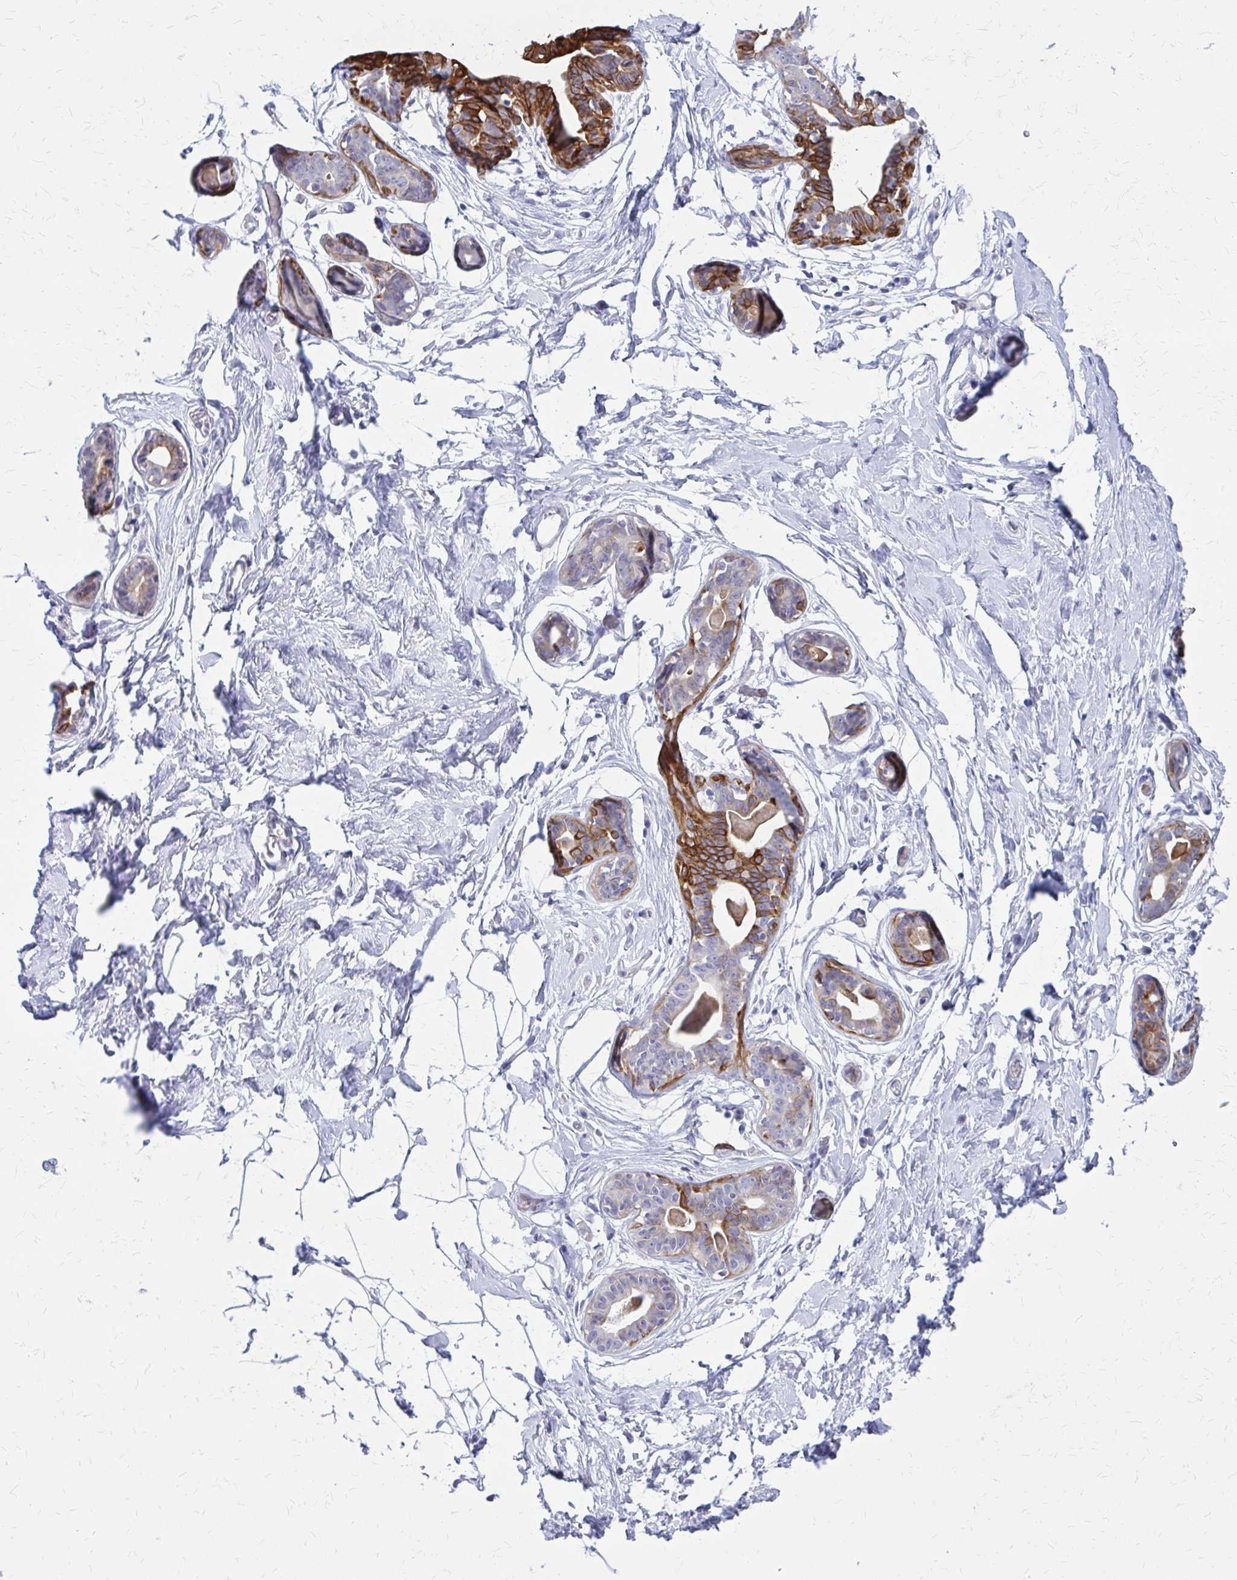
{"staining": {"intensity": "negative", "quantity": "none", "location": "none"}, "tissue": "breast", "cell_type": "Adipocytes", "image_type": "normal", "snomed": [{"axis": "morphology", "description": "Normal tissue, NOS"}, {"axis": "topography", "description": "Breast"}], "caption": "Photomicrograph shows no significant protein positivity in adipocytes of normal breast.", "gene": "GLYATL2", "patient": {"sex": "female", "age": 45}}